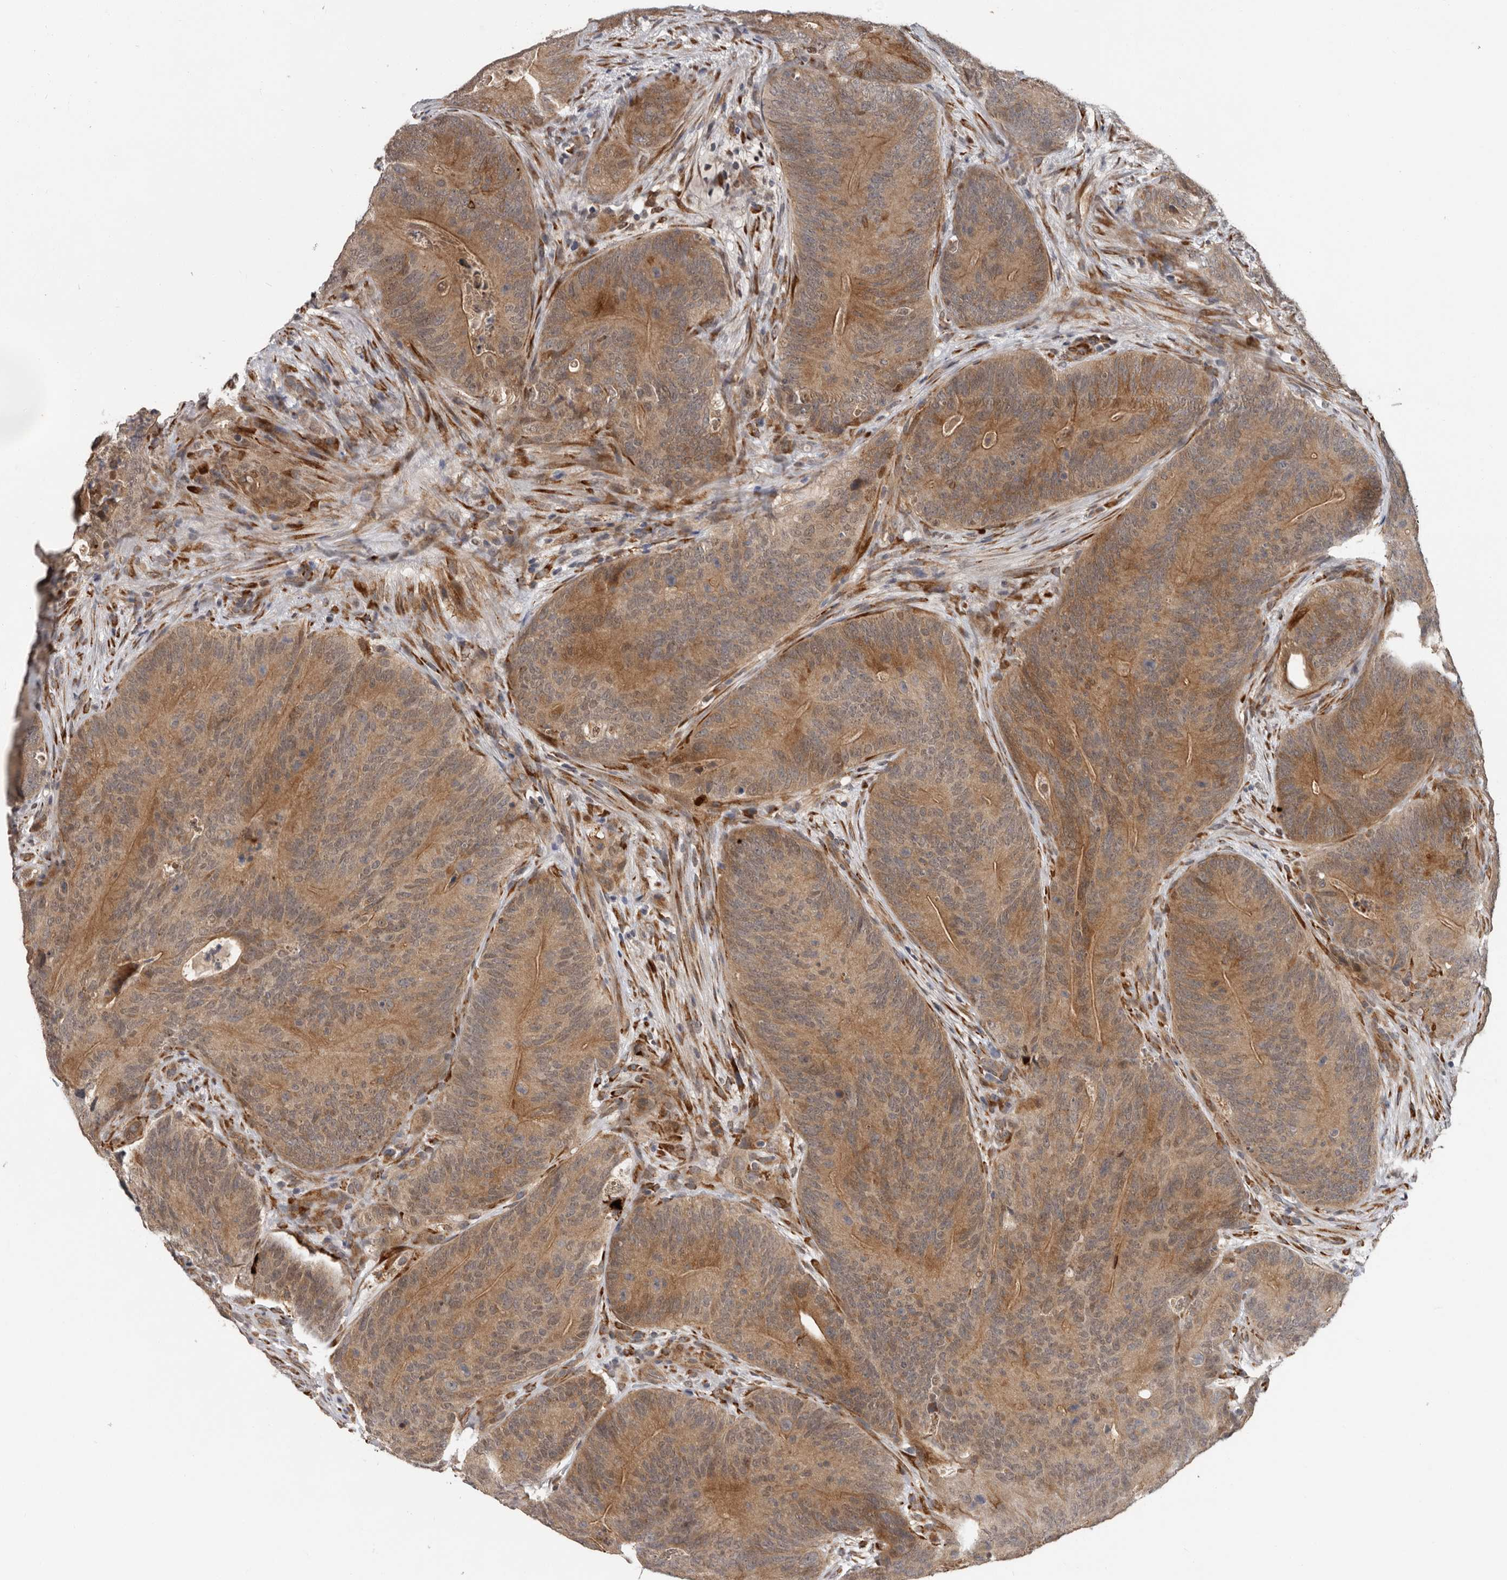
{"staining": {"intensity": "moderate", "quantity": ">75%", "location": "cytoplasmic/membranous"}, "tissue": "colorectal cancer", "cell_type": "Tumor cells", "image_type": "cancer", "snomed": [{"axis": "morphology", "description": "Normal tissue, NOS"}, {"axis": "topography", "description": "Colon"}], "caption": "Tumor cells show moderate cytoplasmic/membranous expression in about >75% of cells in colorectal cancer.", "gene": "MTF1", "patient": {"sex": "female", "age": 82}}